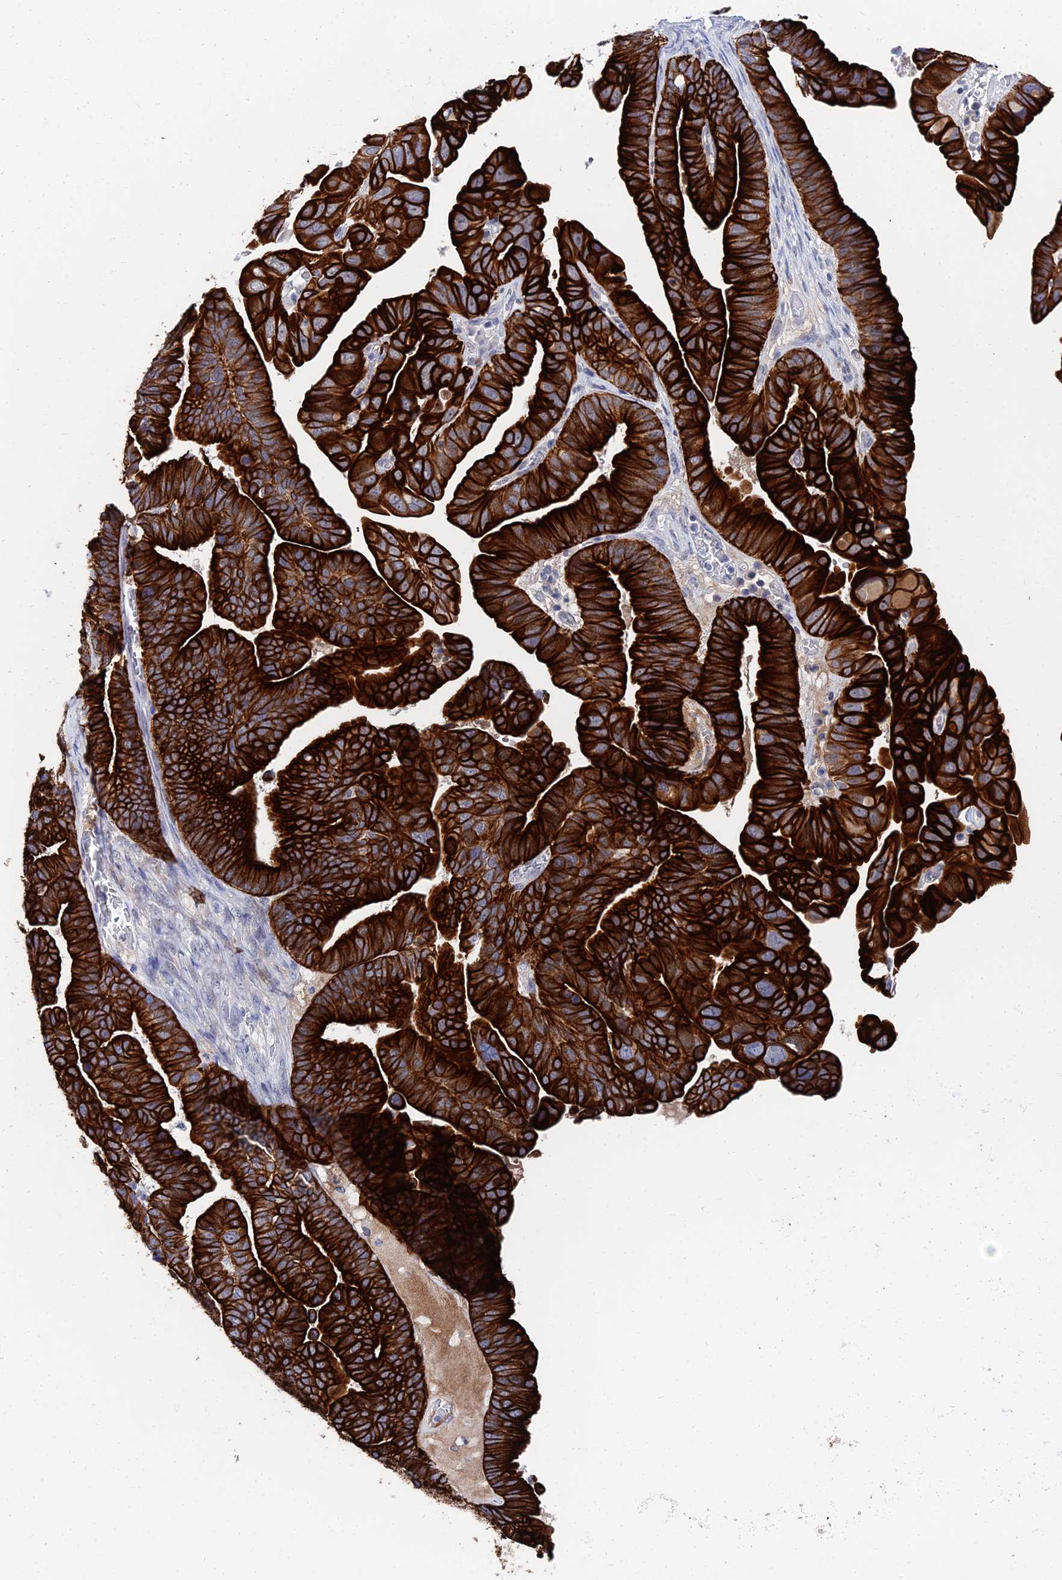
{"staining": {"intensity": "strong", "quantity": ">75%", "location": "cytoplasmic/membranous"}, "tissue": "ovarian cancer", "cell_type": "Tumor cells", "image_type": "cancer", "snomed": [{"axis": "morphology", "description": "Cystadenocarcinoma, serous, NOS"}, {"axis": "topography", "description": "Ovary"}], "caption": "Strong cytoplasmic/membranous protein staining is seen in about >75% of tumor cells in ovarian serous cystadenocarcinoma.", "gene": "KRT17", "patient": {"sex": "female", "age": 56}}